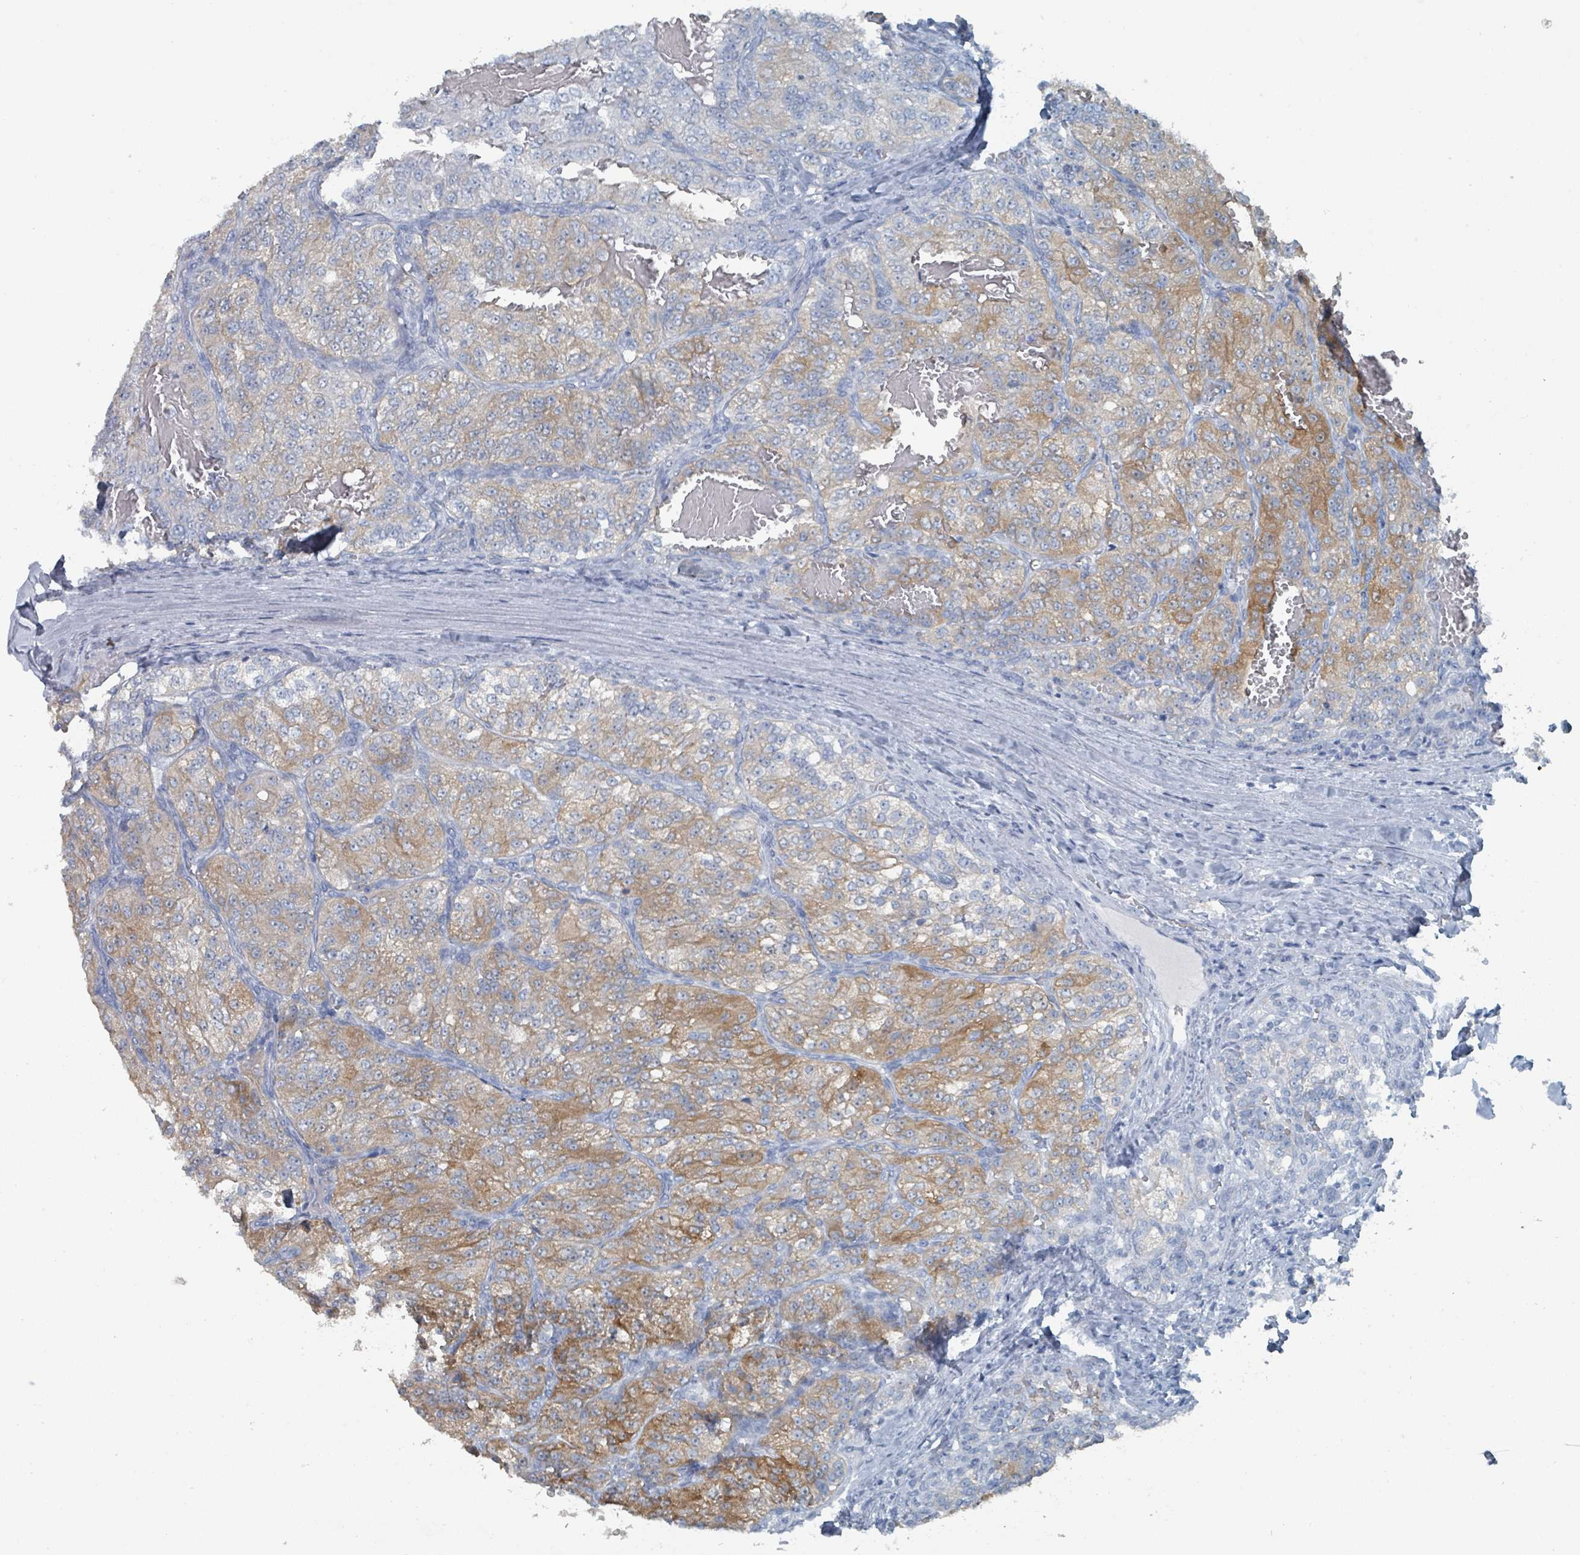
{"staining": {"intensity": "moderate", "quantity": "25%-75%", "location": "cytoplasmic/membranous"}, "tissue": "renal cancer", "cell_type": "Tumor cells", "image_type": "cancer", "snomed": [{"axis": "morphology", "description": "Adenocarcinoma, NOS"}, {"axis": "topography", "description": "Kidney"}], "caption": "Human renal adenocarcinoma stained with a protein marker displays moderate staining in tumor cells.", "gene": "GAMT", "patient": {"sex": "female", "age": 63}}